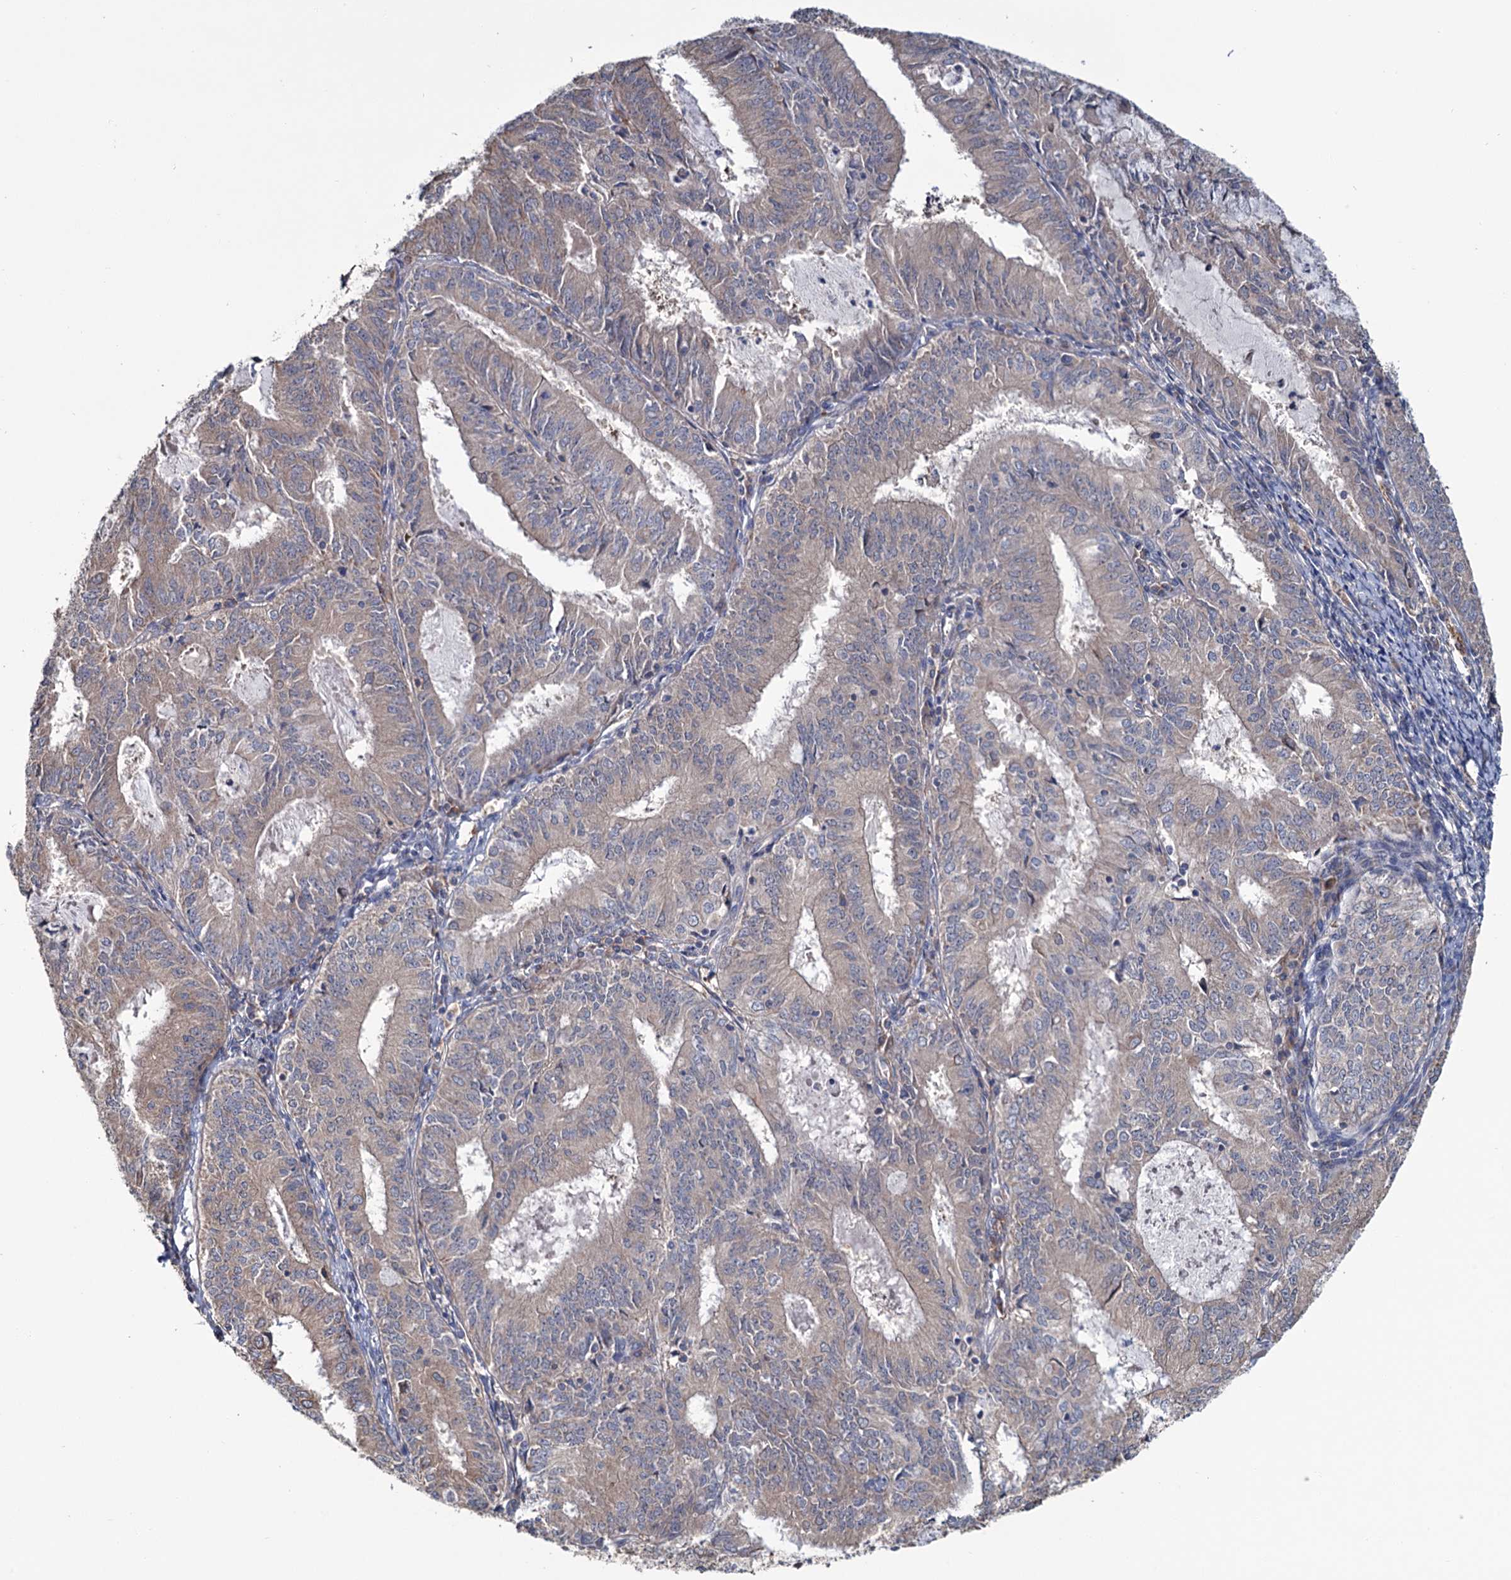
{"staining": {"intensity": "weak", "quantity": "25%-75%", "location": "cytoplasmic/membranous"}, "tissue": "endometrial cancer", "cell_type": "Tumor cells", "image_type": "cancer", "snomed": [{"axis": "morphology", "description": "Adenocarcinoma, NOS"}, {"axis": "topography", "description": "Endometrium"}], "caption": "Endometrial cancer (adenocarcinoma) was stained to show a protein in brown. There is low levels of weak cytoplasmic/membranous expression in approximately 25%-75% of tumor cells. The staining is performed using DAB brown chromogen to label protein expression. The nuclei are counter-stained blue using hematoxylin.", "gene": "MTRR", "patient": {"sex": "female", "age": 57}}